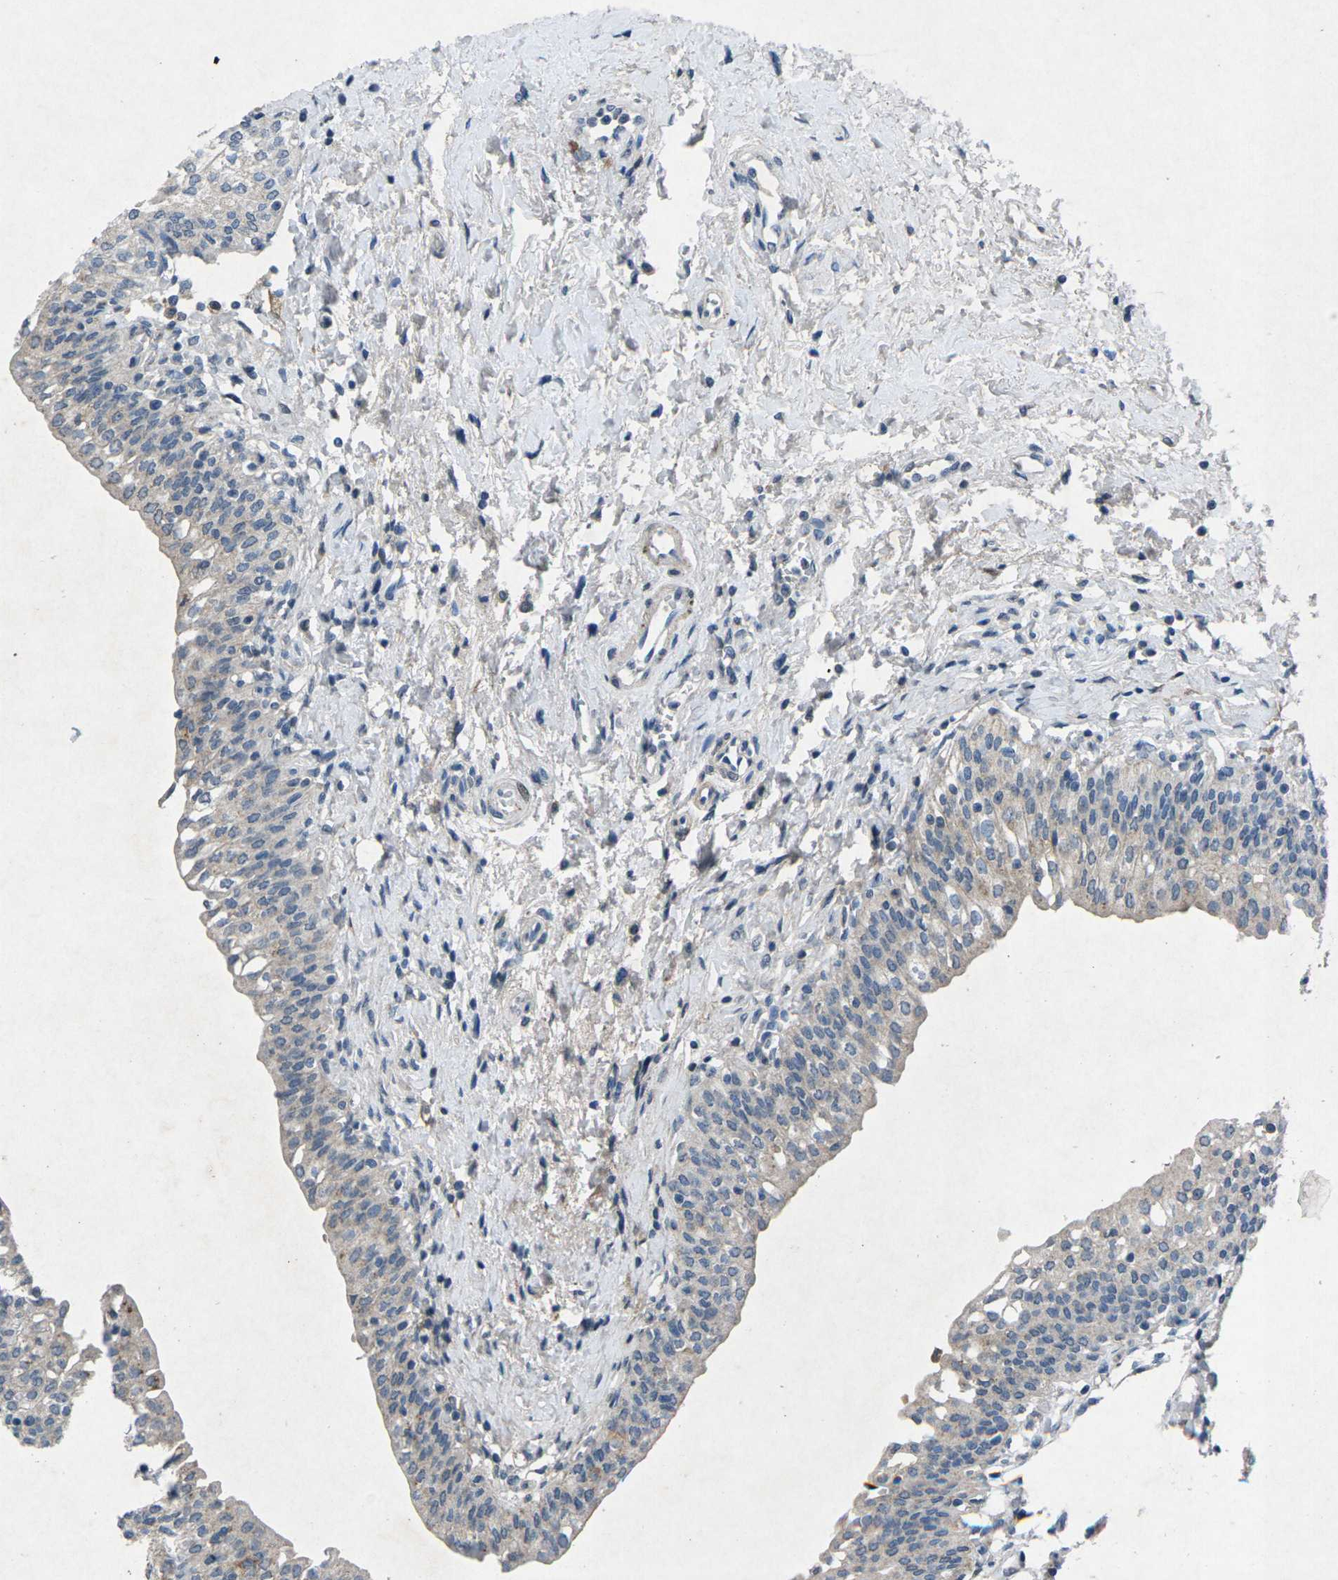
{"staining": {"intensity": "weak", "quantity": "<25%", "location": "cytoplasmic/membranous"}, "tissue": "urinary bladder", "cell_type": "Urothelial cells", "image_type": "normal", "snomed": [{"axis": "morphology", "description": "Normal tissue, NOS"}, {"axis": "topography", "description": "Urinary bladder"}], "caption": "IHC of normal human urinary bladder displays no positivity in urothelial cells. Brightfield microscopy of IHC stained with DAB (3,3'-diaminobenzidine) (brown) and hematoxylin (blue), captured at high magnification.", "gene": "PLG", "patient": {"sex": "male", "age": 55}}